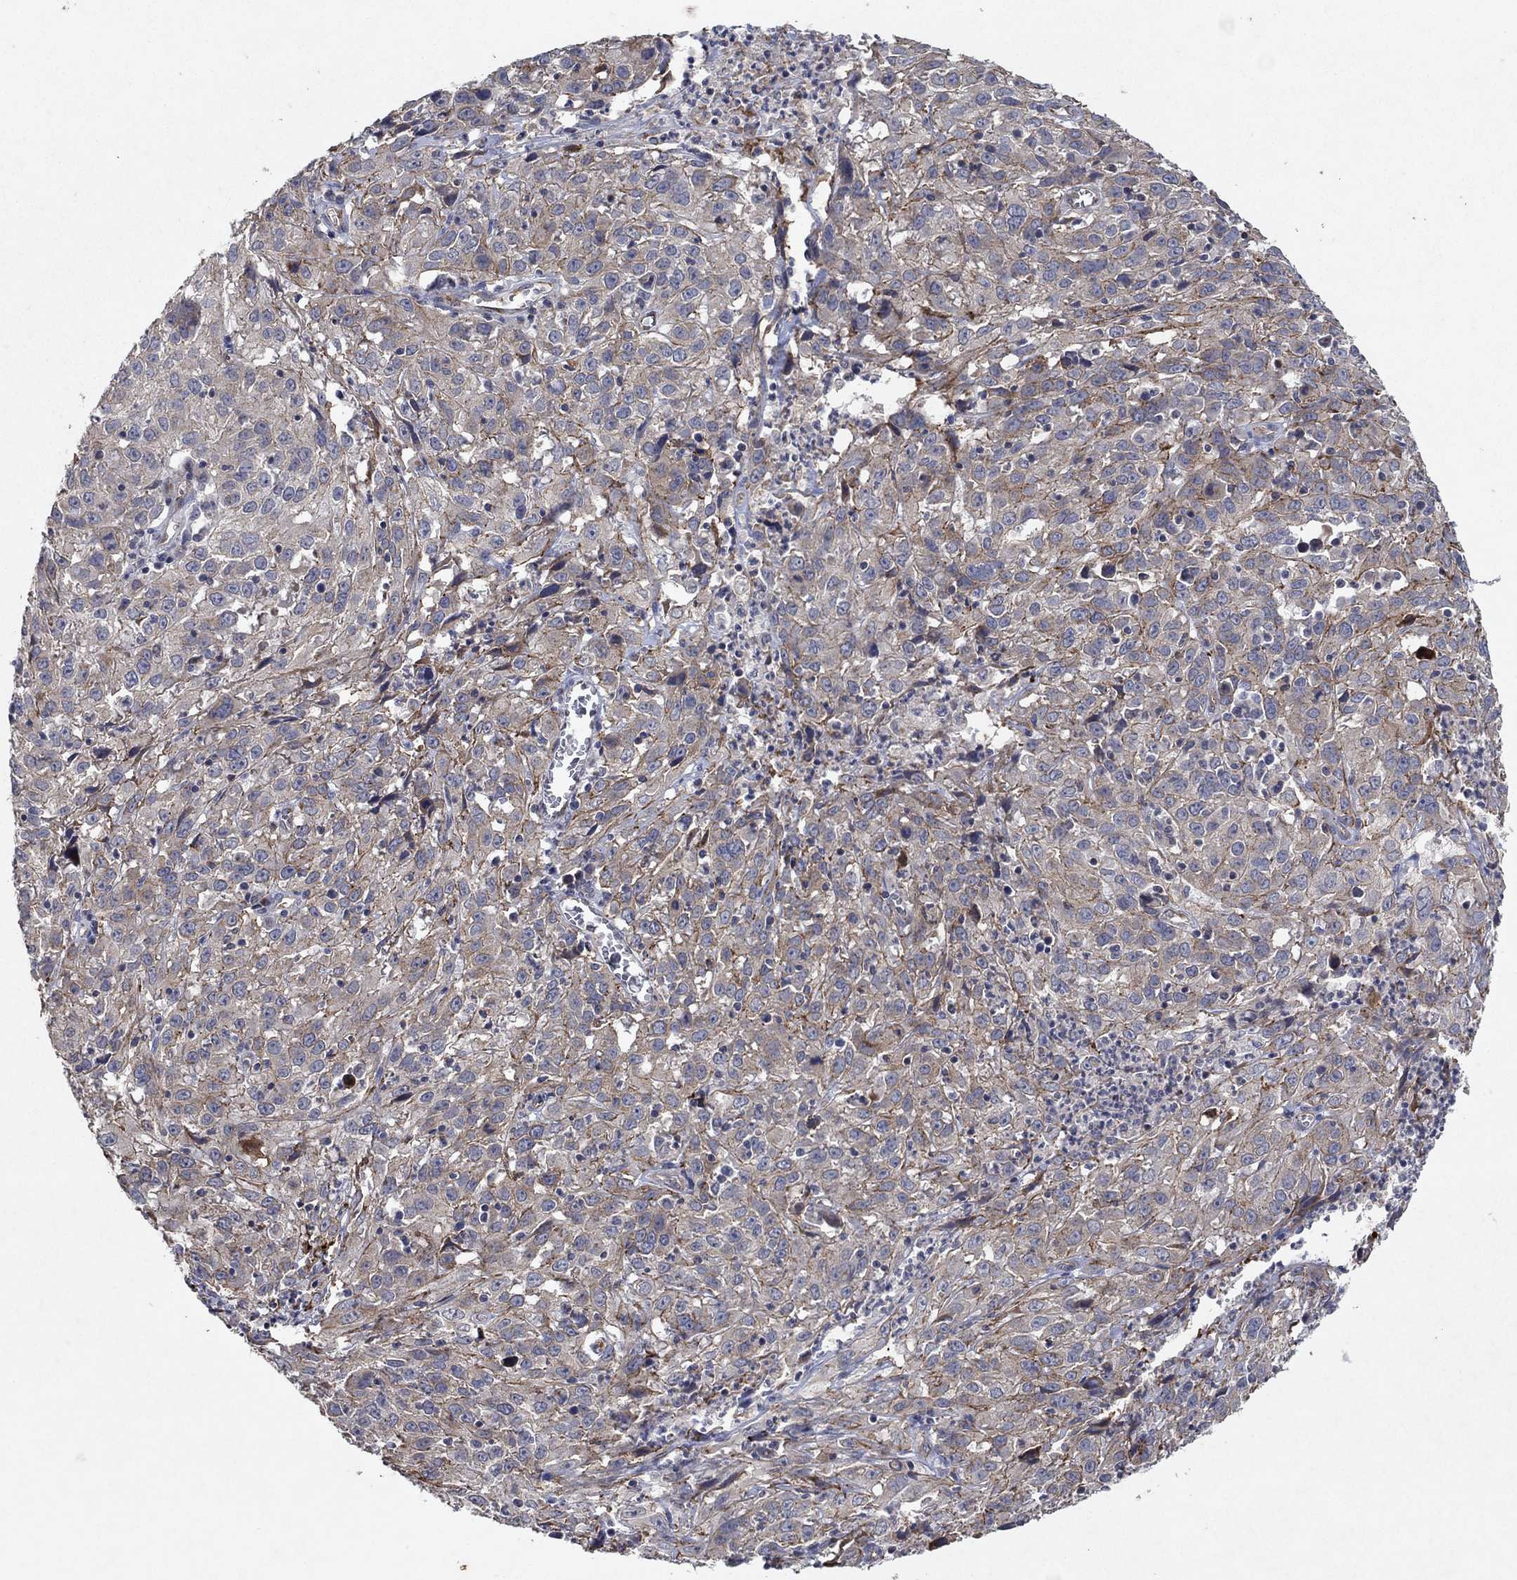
{"staining": {"intensity": "weak", "quantity": "25%-75%", "location": "cytoplasmic/membranous"}, "tissue": "cervical cancer", "cell_type": "Tumor cells", "image_type": "cancer", "snomed": [{"axis": "morphology", "description": "Squamous cell carcinoma, NOS"}, {"axis": "topography", "description": "Cervix"}], "caption": "Protein staining exhibits weak cytoplasmic/membranous expression in approximately 25%-75% of tumor cells in cervical cancer.", "gene": "FRG1", "patient": {"sex": "female", "age": 32}}